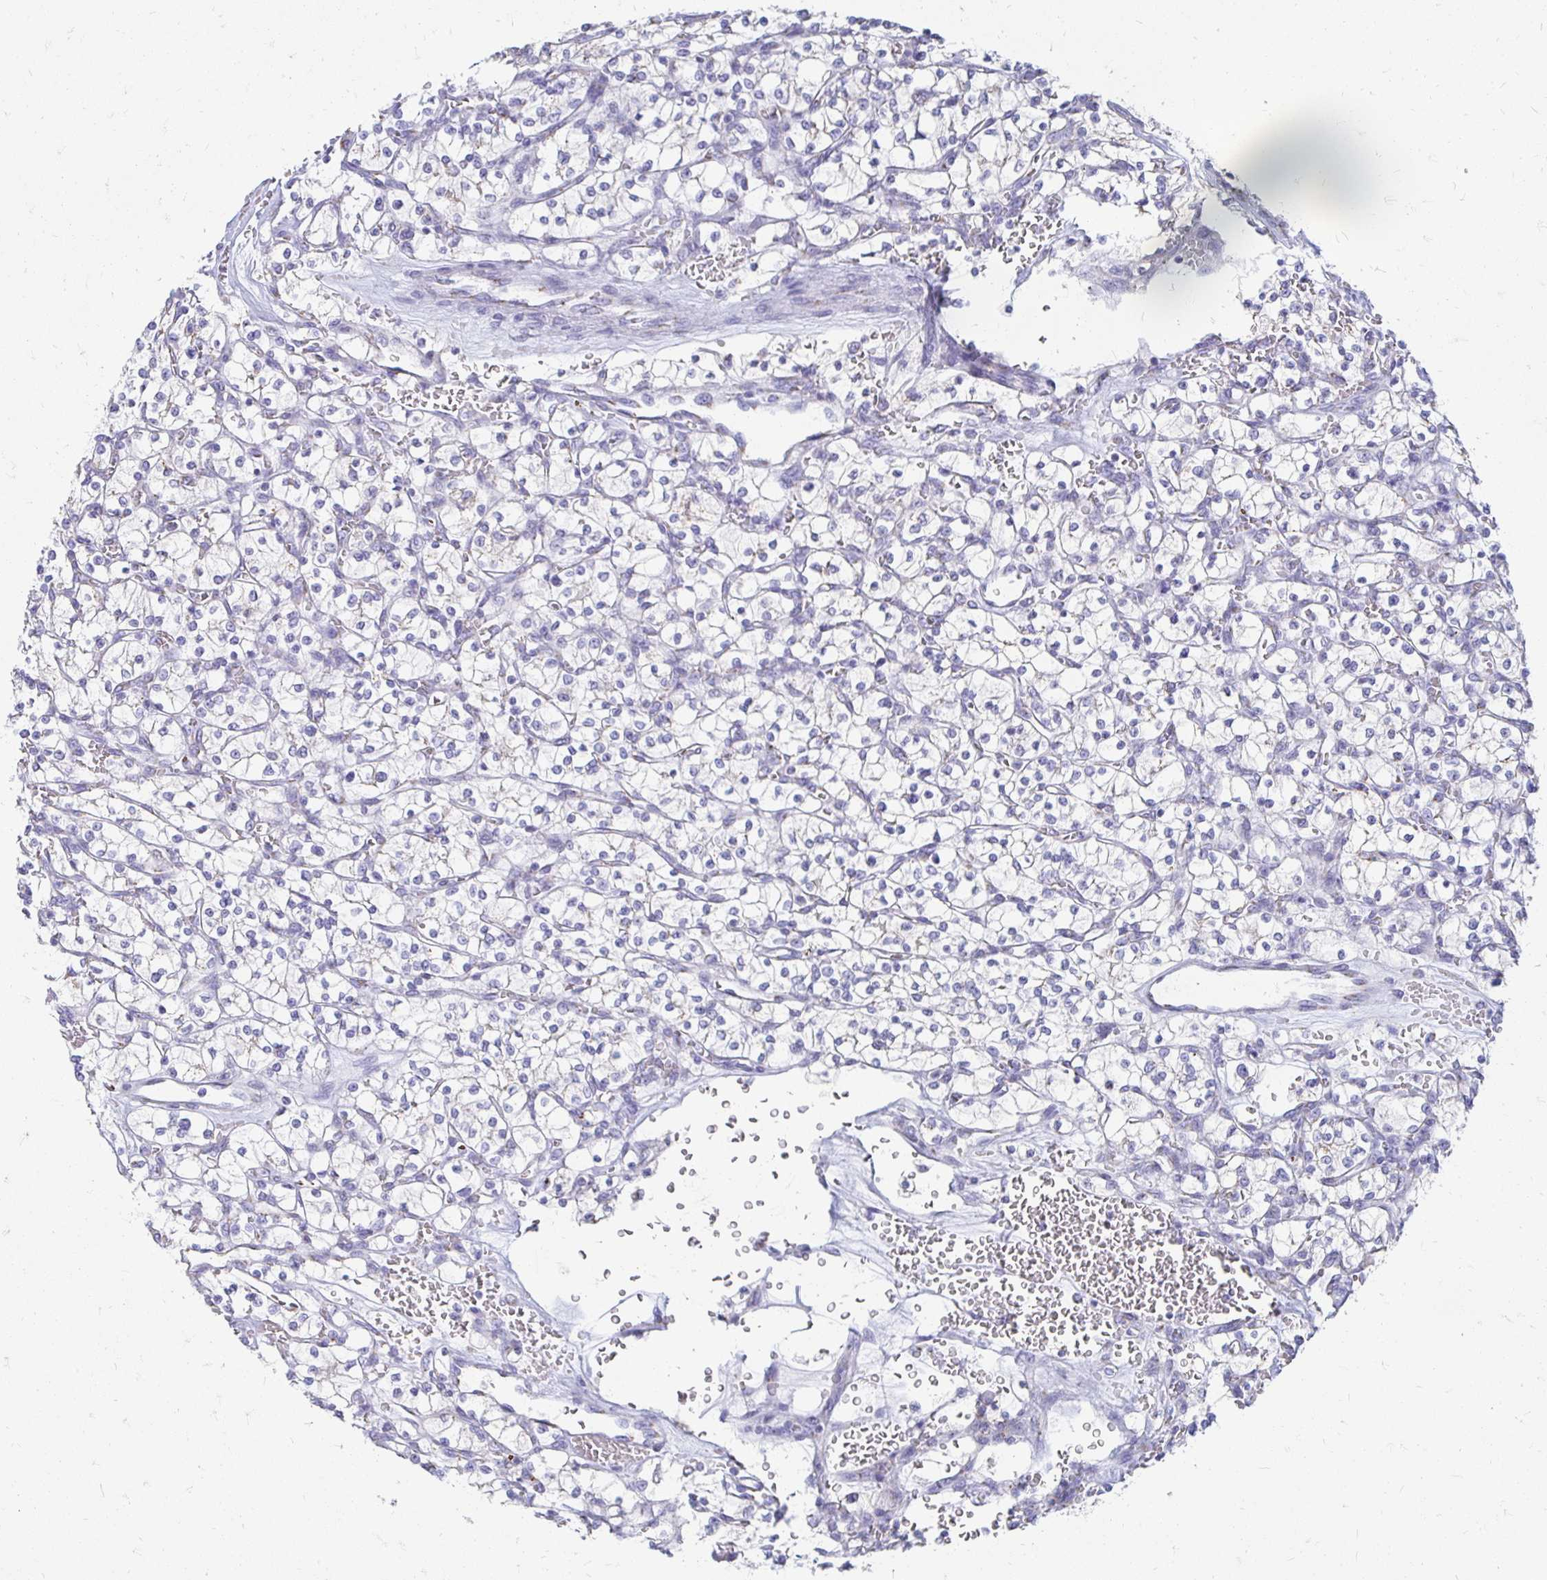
{"staining": {"intensity": "negative", "quantity": "none", "location": "none"}, "tissue": "renal cancer", "cell_type": "Tumor cells", "image_type": "cancer", "snomed": [{"axis": "morphology", "description": "Adenocarcinoma, NOS"}, {"axis": "topography", "description": "Kidney"}], "caption": "High power microscopy image of an immunohistochemistry photomicrograph of renal cancer, revealing no significant staining in tumor cells.", "gene": "PAGE4", "patient": {"sex": "female", "age": 64}}